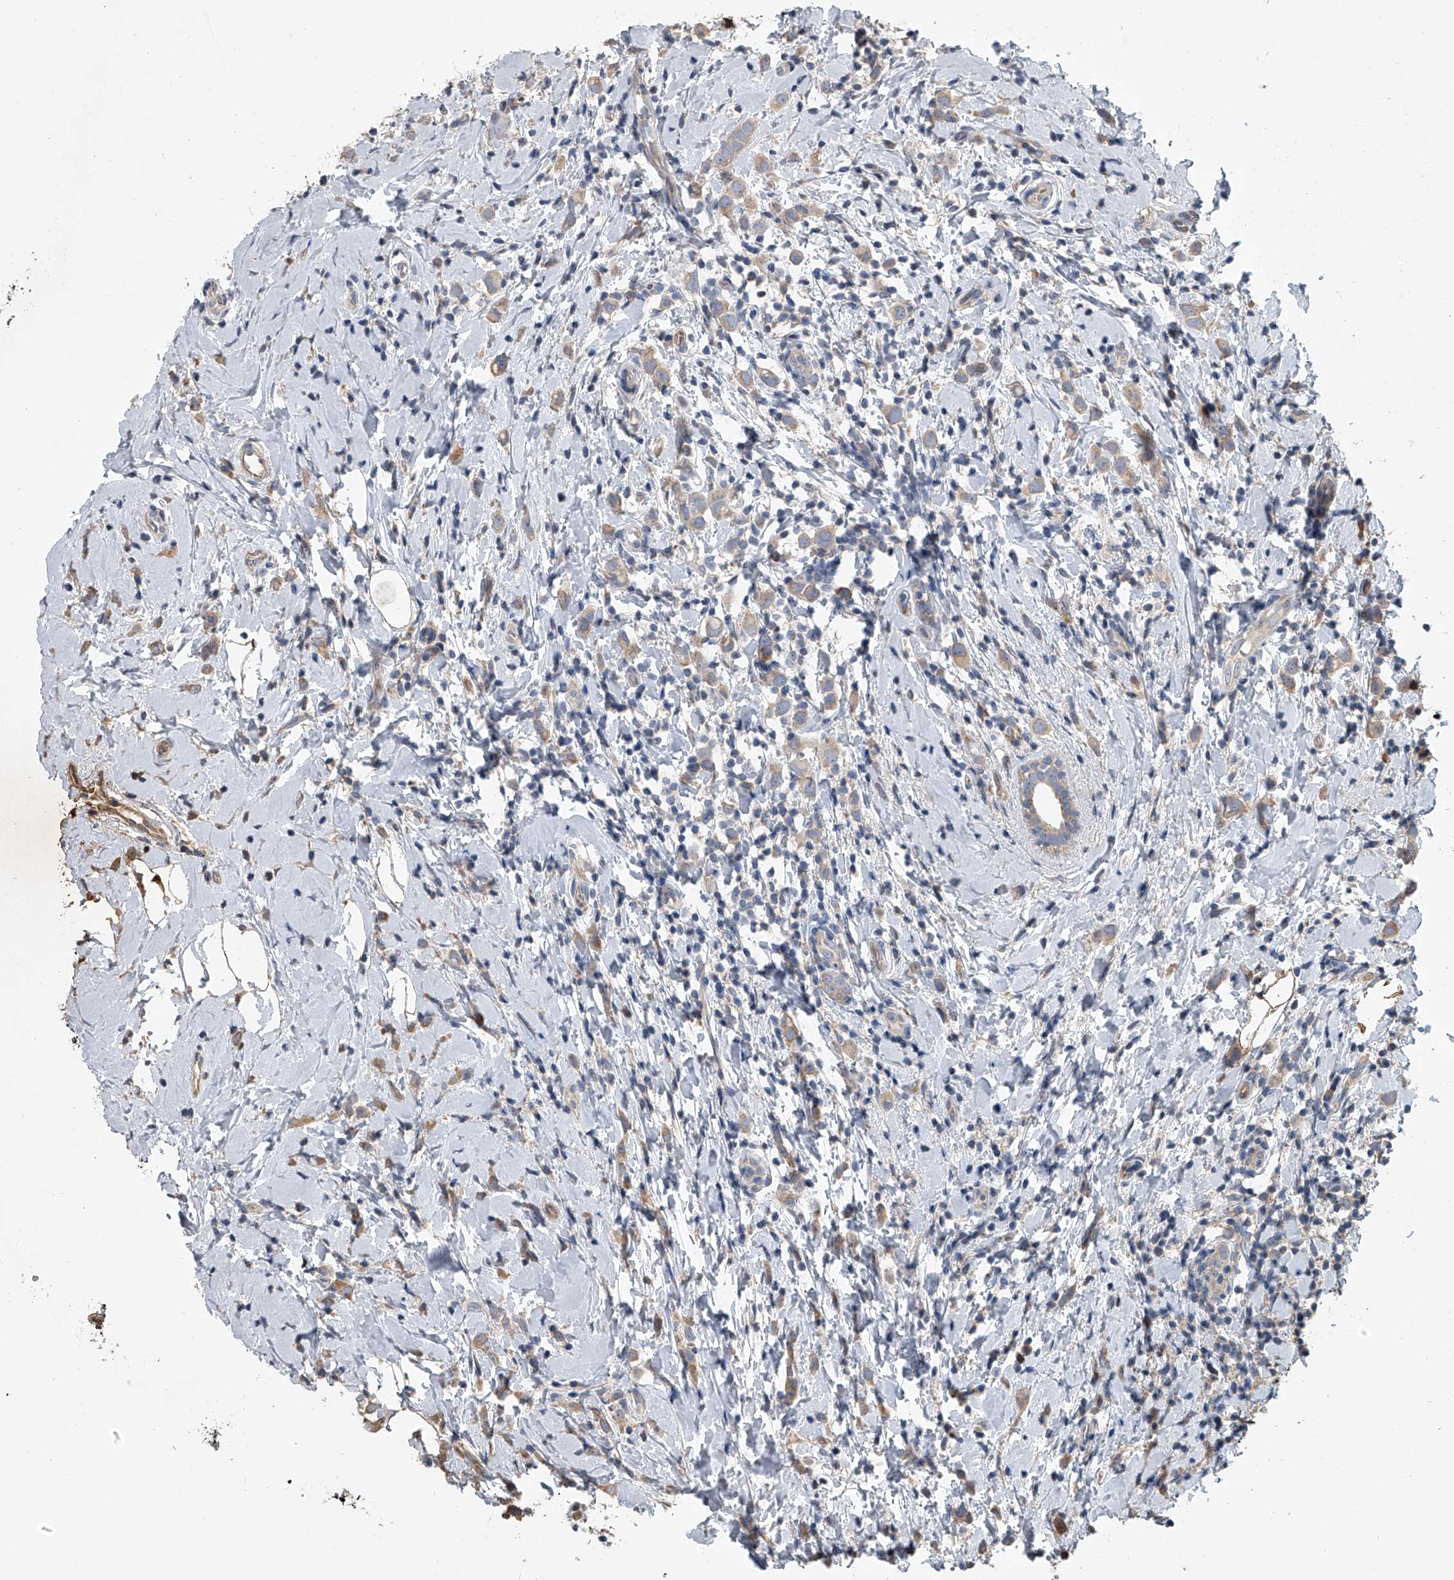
{"staining": {"intensity": "moderate", "quantity": ">75%", "location": "cytoplasmic/membranous"}, "tissue": "breast cancer", "cell_type": "Tumor cells", "image_type": "cancer", "snomed": [{"axis": "morphology", "description": "Lobular carcinoma"}, {"axis": "topography", "description": "Breast"}], "caption": "Protein positivity by IHC demonstrates moderate cytoplasmic/membranous positivity in approximately >75% of tumor cells in breast cancer (lobular carcinoma).", "gene": "DOCK9", "patient": {"sex": "female", "age": 47}}